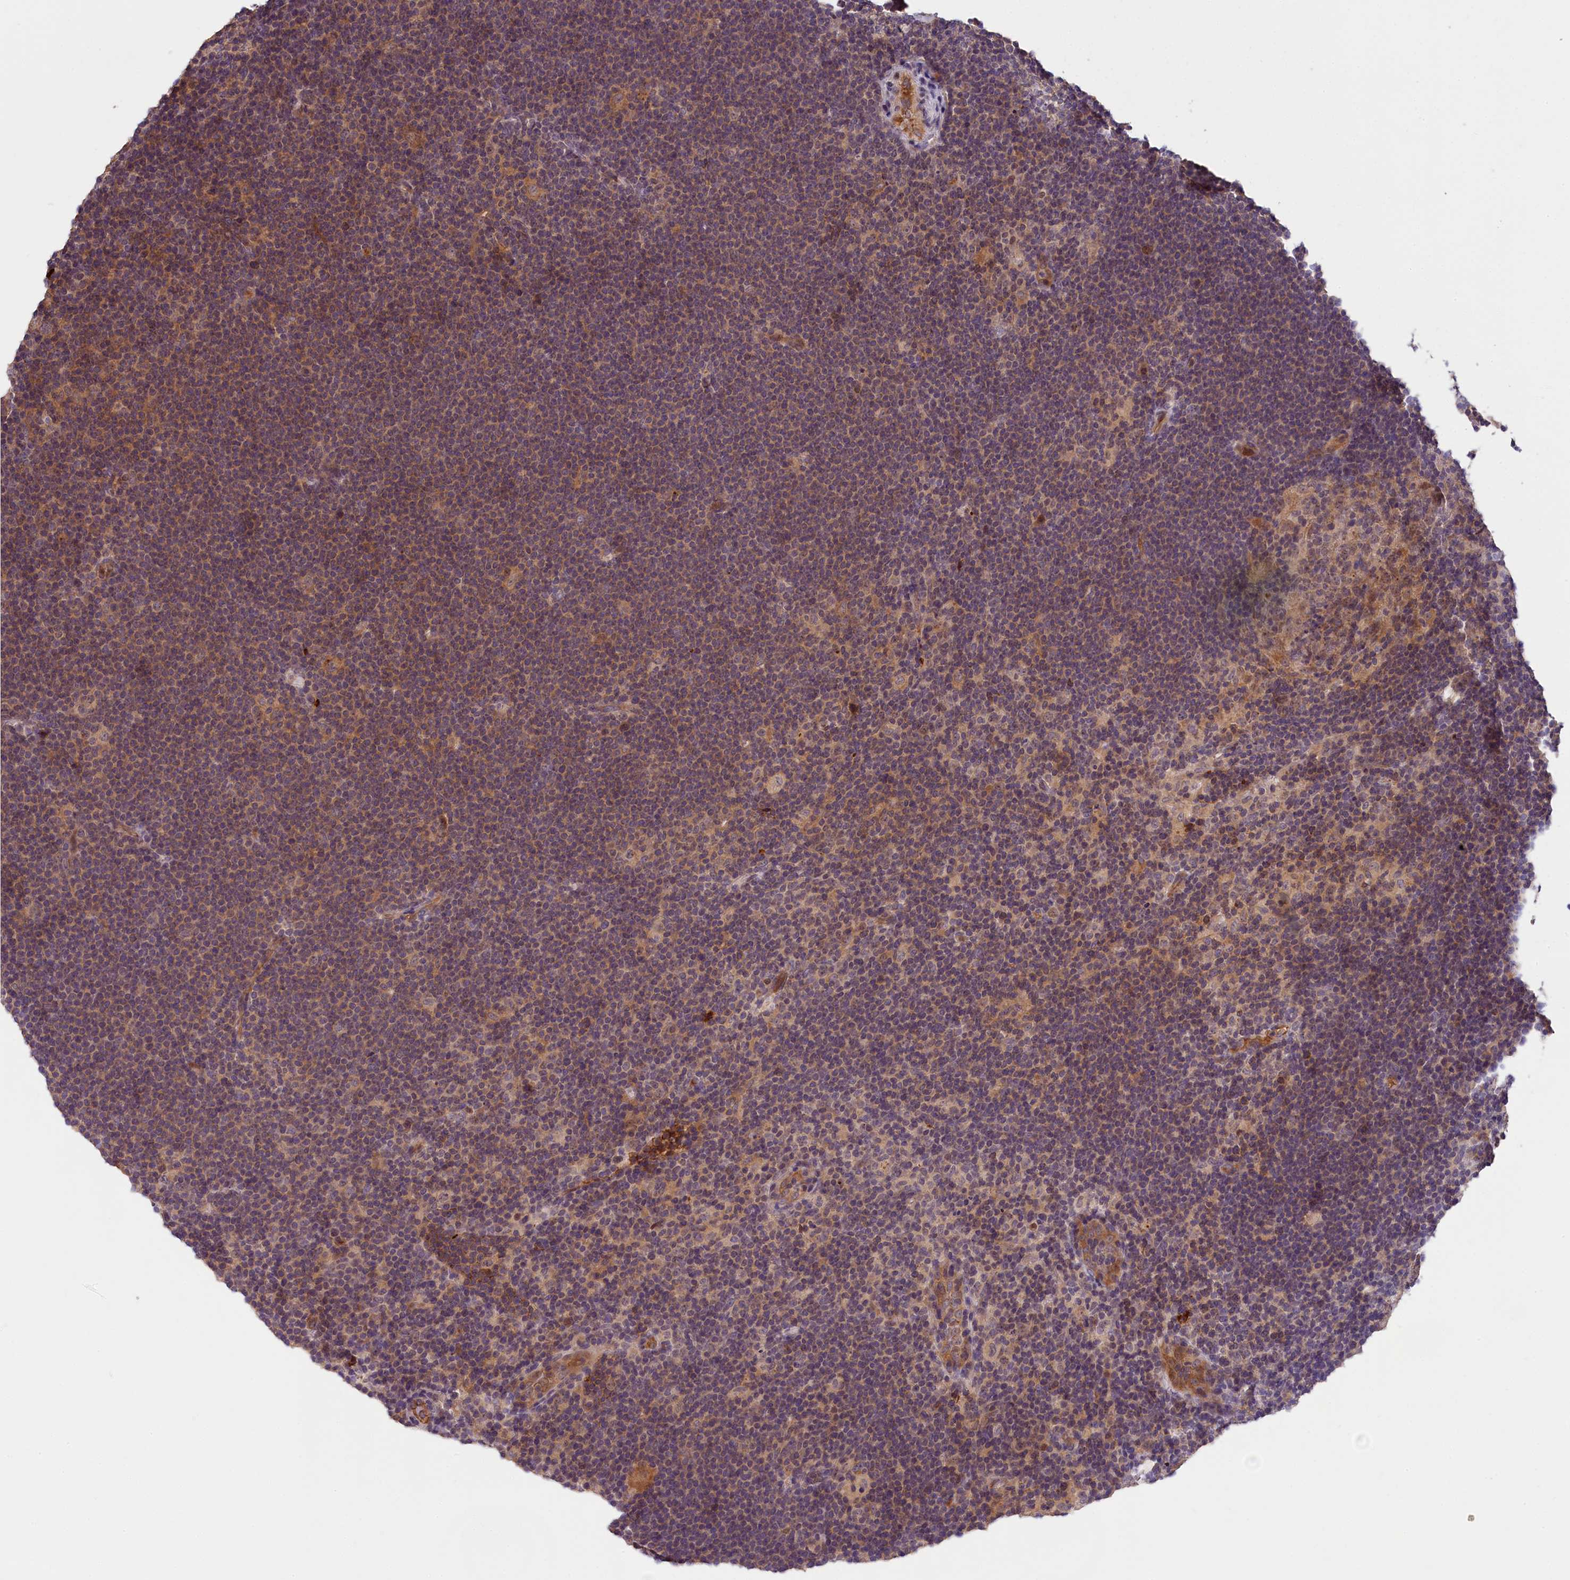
{"staining": {"intensity": "weak", "quantity": "<25%", "location": "cytoplasmic/membranous"}, "tissue": "lymphoma", "cell_type": "Tumor cells", "image_type": "cancer", "snomed": [{"axis": "morphology", "description": "Hodgkin's disease, NOS"}, {"axis": "topography", "description": "Lymph node"}], "caption": "Image shows no protein positivity in tumor cells of lymphoma tissue.", "gene": "PHAF1", "patient": {"sex": "female", "age": 57}}